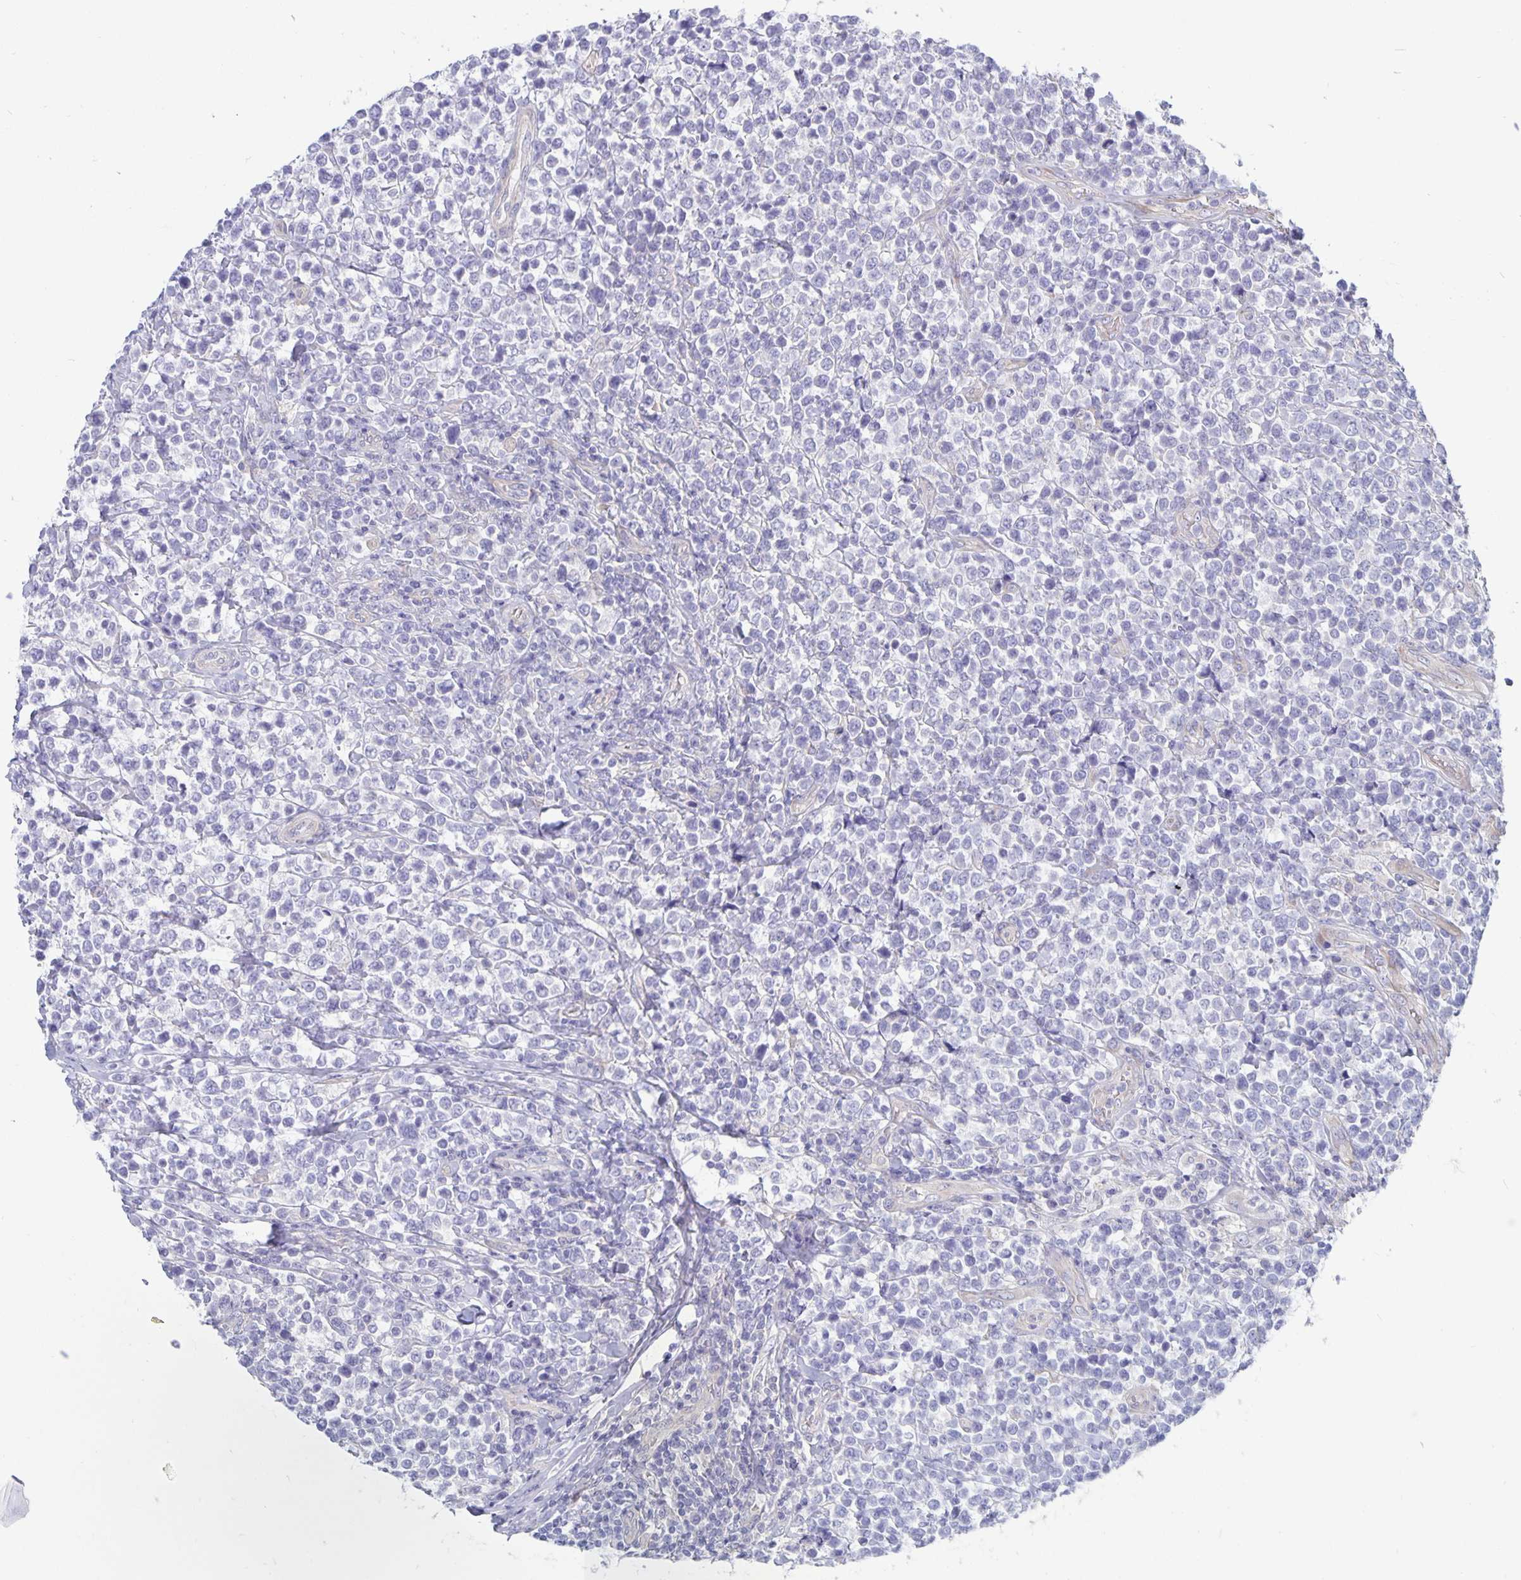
{"staining": {"intensity": "negative", "quantity": "none", "location": "none"}, "tissue": "lymphoma", "cell_type": "Tumor cells", "image_type": "cancer", "snomed": [{"axis": "morphology", "description": "Malignant lymphoma, non-Hodgkin's type, High grade"}, {"axis": "topography", "description": "Soft tissue"}], "caption": "An immunohistochemistry micrograph of lymphoma is shown. There is no staining in tumor cells of lymphoma. The staining was performed using DAB to visualize the protein expression in brown, while the nuclei were stained in blue with hematoxylin (Magnification: 20x).", "gene": "PLCB3", "patient": {"sex": "female", "age": 56}}